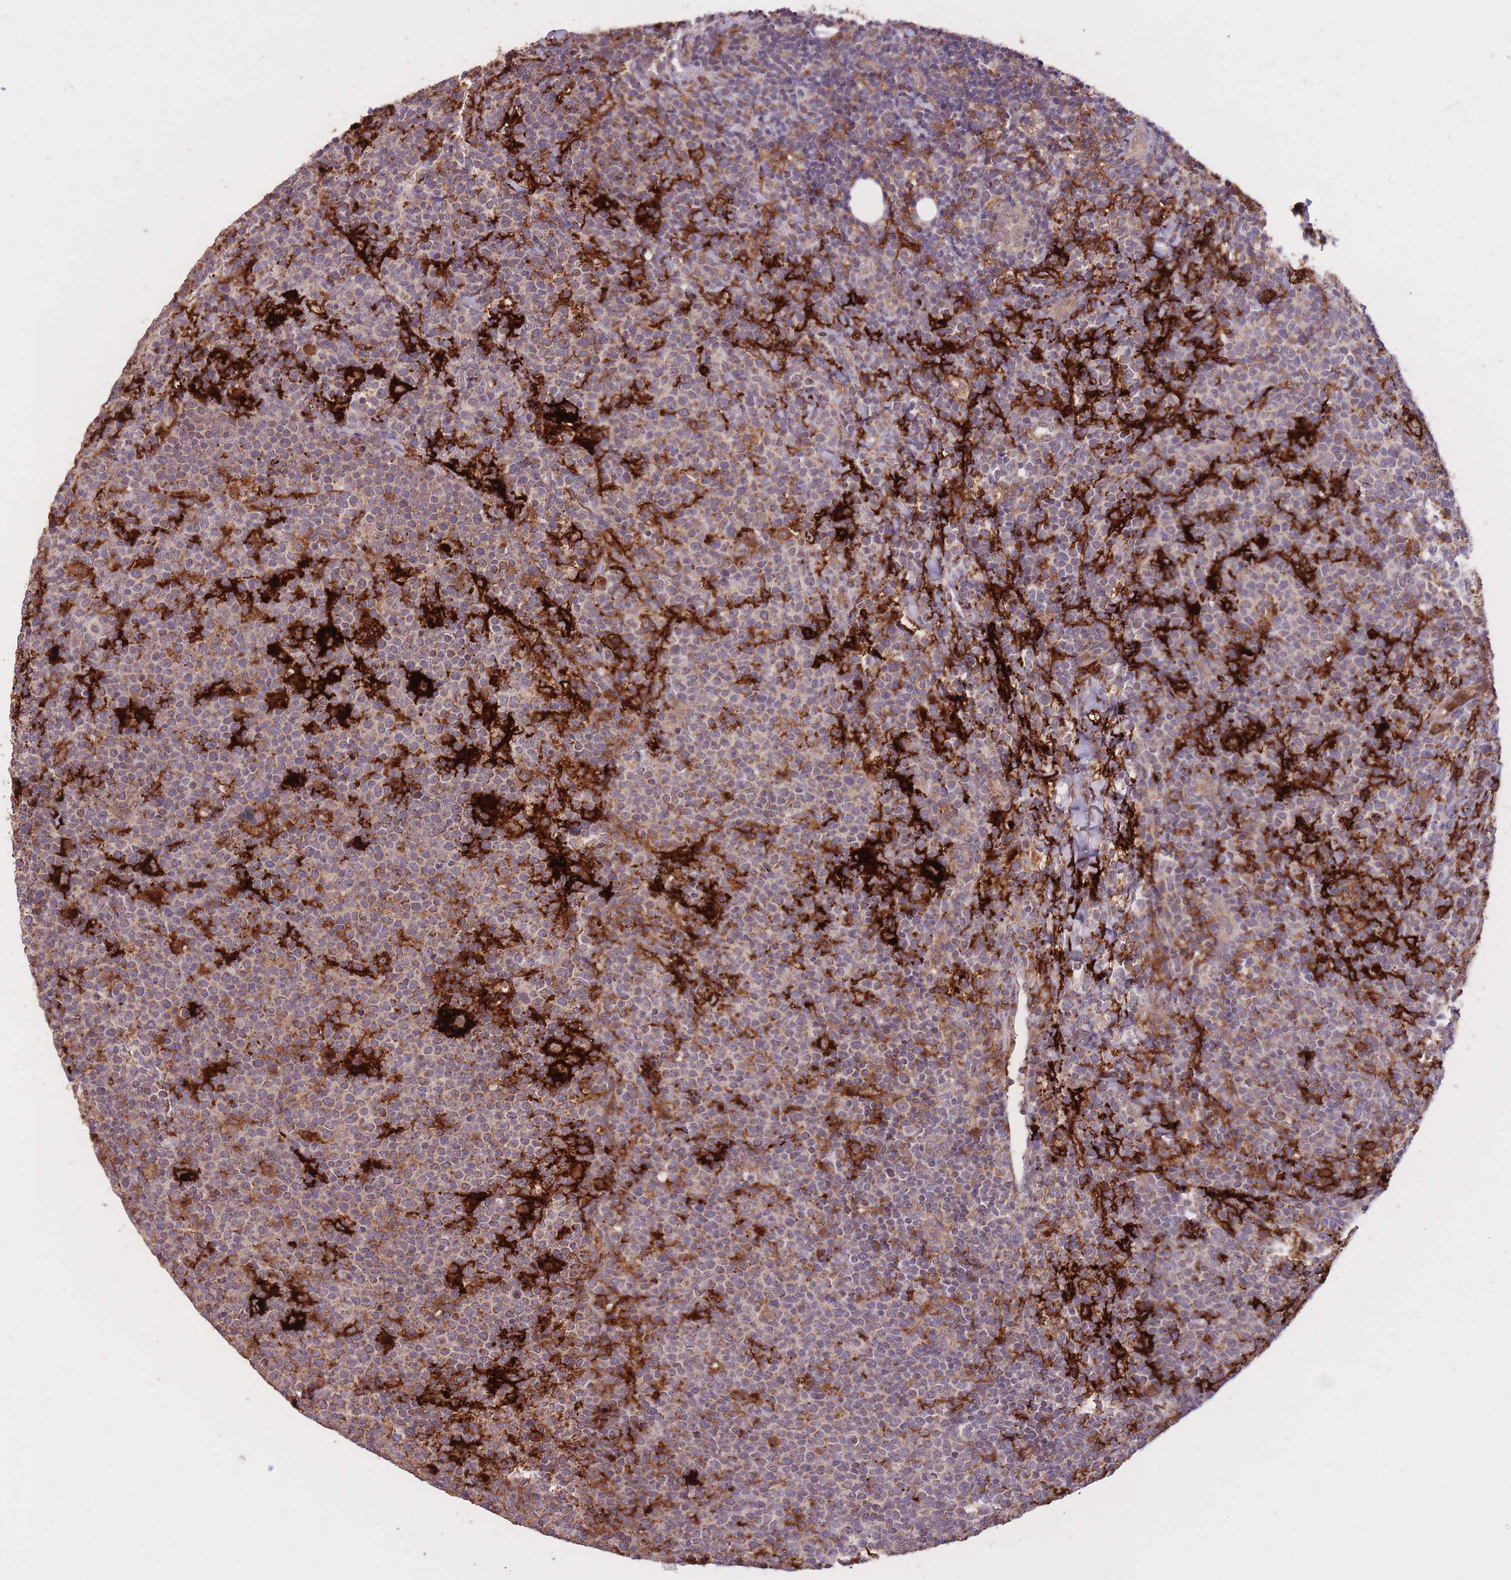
{"staining": {"intensity": "weak", "quantity": ">75%", "location": "cytoplasmic/membranous"}, "tissue": "lymphoma", "cell_type": "Tumor cells", "image_type": "cancer", "snomed": [{"axis": "morphology", "description": "Malignant lymphoma, non-Hodgkin's type, High grade"}, {"axis": "topography", "description": "Lymph node"}], "caption": "Protein staining shows weak cytoplasmic/membranous staining in approximately >75% of tumor cells in lymphoma.", "gene": "IGF2BP2", "patient": {"sex": "male", "age": 61}}